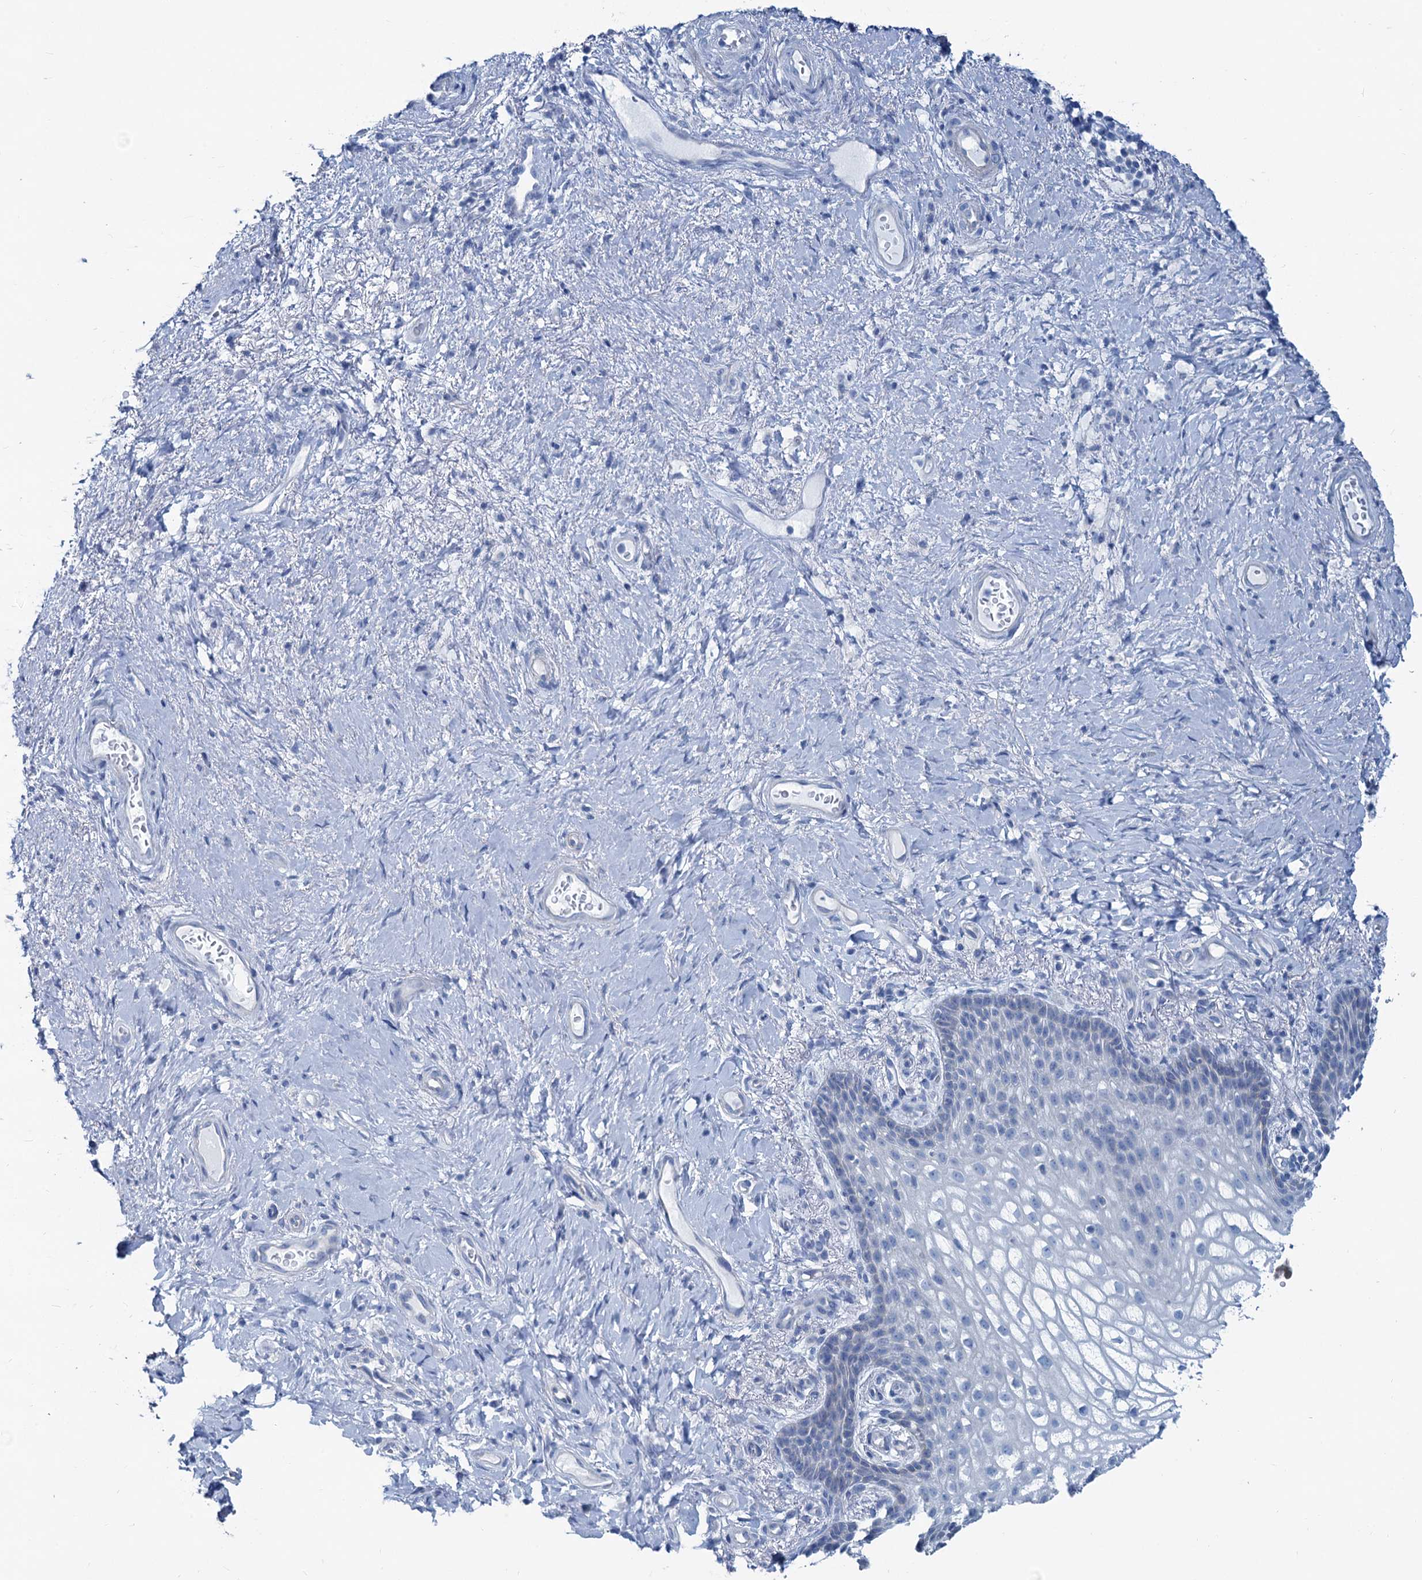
{"staining": {"intensity": "negative", "quantity": "none", "location": "none"}, "tissue": "vagina", "cell_type": "Squamous epithelial cells", "image_type": "normal", "snomed": [{"axis": "morphology", "description": "Normal tissue, NOS"}, {"axis": "topography", "description": "Vagina"}], "caption": "Immunohistochemistry (IHC) image of benign vagina stained for a protein (brown), which exhibits no expression in squamous epithelial cells.", "gene": "SLC1A3", "patient": {"sex": "female", "age": 60}}